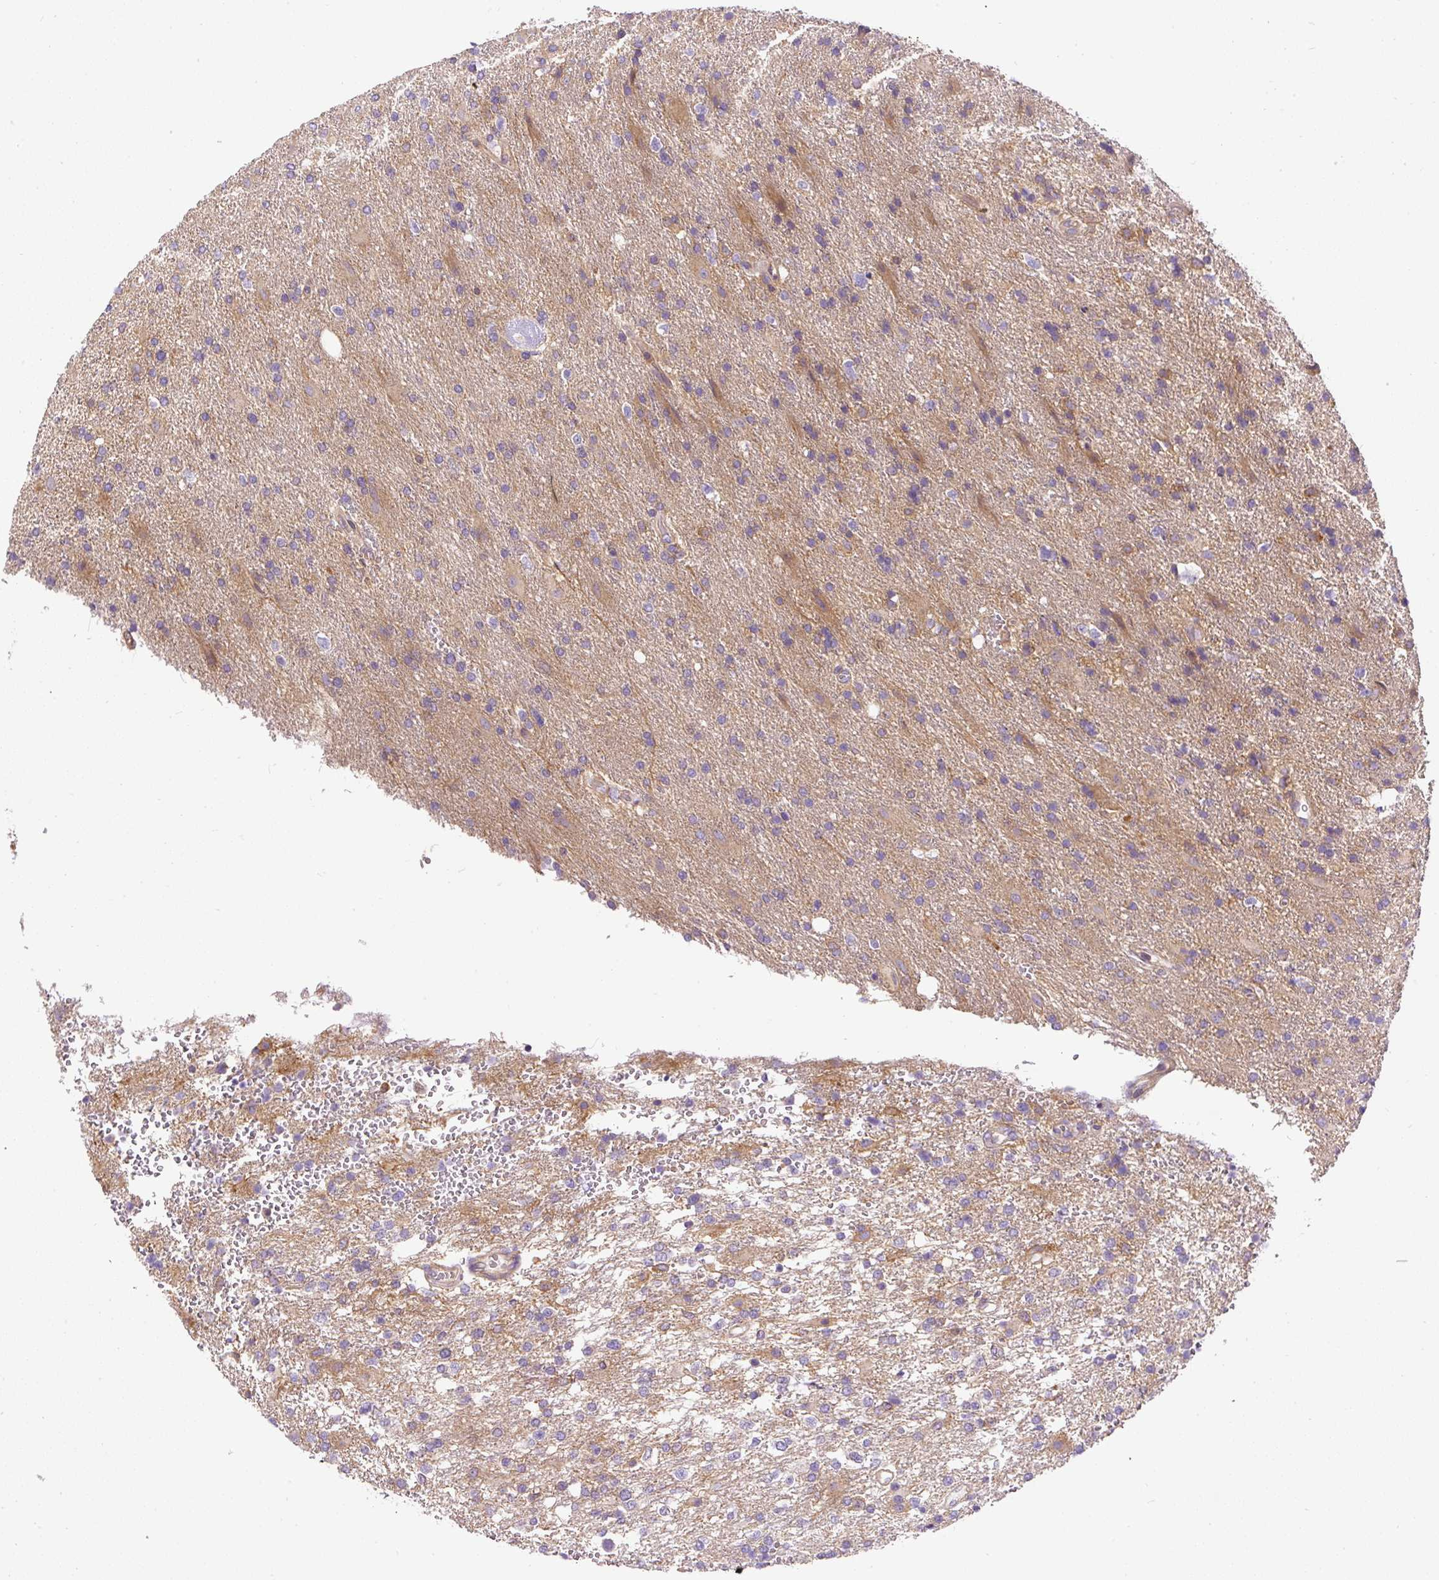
{"staining": {"intensity": "negative", "quantity": "none", "location": "none"}, "tissue": "glioma", "cell_type": "Tumor cells", "image_type": "cancer", "snomed": [{"axis": "morphology", "description": "Glioma, malignant, High grade"}, {"axis": "topography", "description": "Brain"}], "caption": "A micrograph of malignant glioma (high-grade) stained for a protein exhibits no brown staining in tumor cells.", "gene": "CCDC28A", "patient": {"sex": "male", "age": 56}}